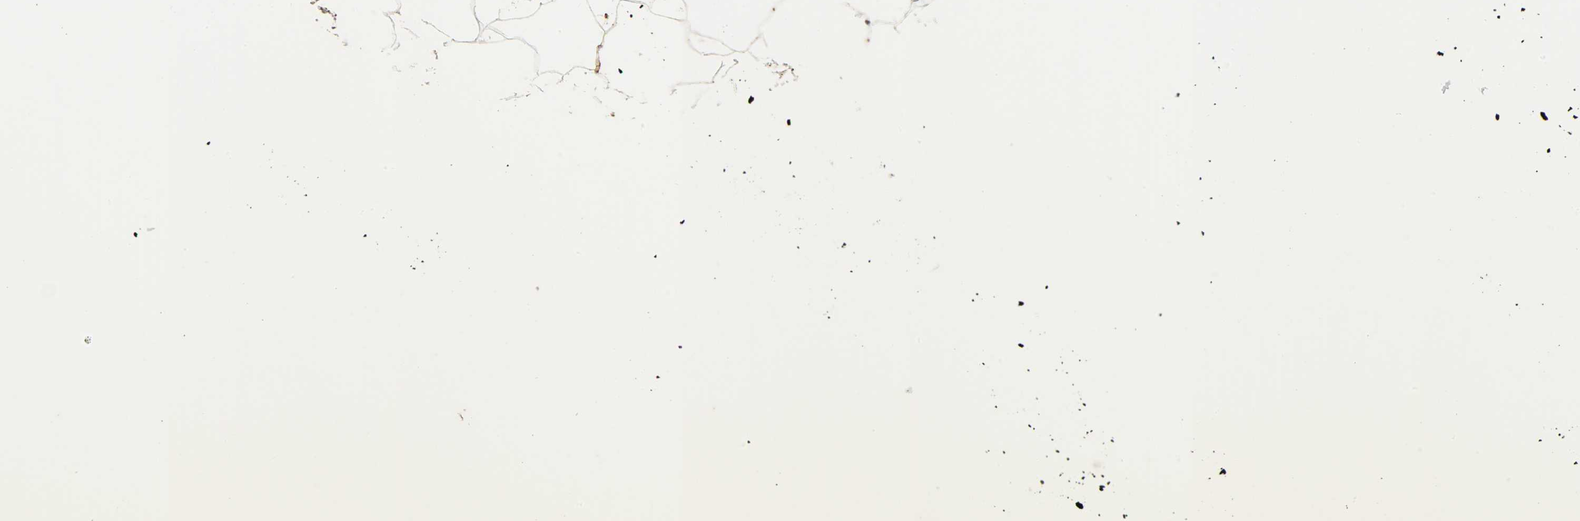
{"staining": {"intensity": "negative", "quantity": "none", "location": "none"}, "tissue": "adipose tissue", "cell_type": "Adipocytes", "image_type": "normal", "snomed": [{"axis": "morphology", "description": "Normal tissue, NOS"}, {"axis": "morphology", "description": "Duct carcinoma"}, {"axis": "topography", "description": "Breast"}, {"axis": "topography", "description": "Adipose tissue"}], "caption": "High magnification brightfield microscopy of benign adipose tissue stained with DAB (brown) and counterstained with hematoxylin (blue): adipocytes show no significant staining. Nuclei are stained in blue.", "gene": "ASAH1", "patient": {"sex": "female", "age": 37}}